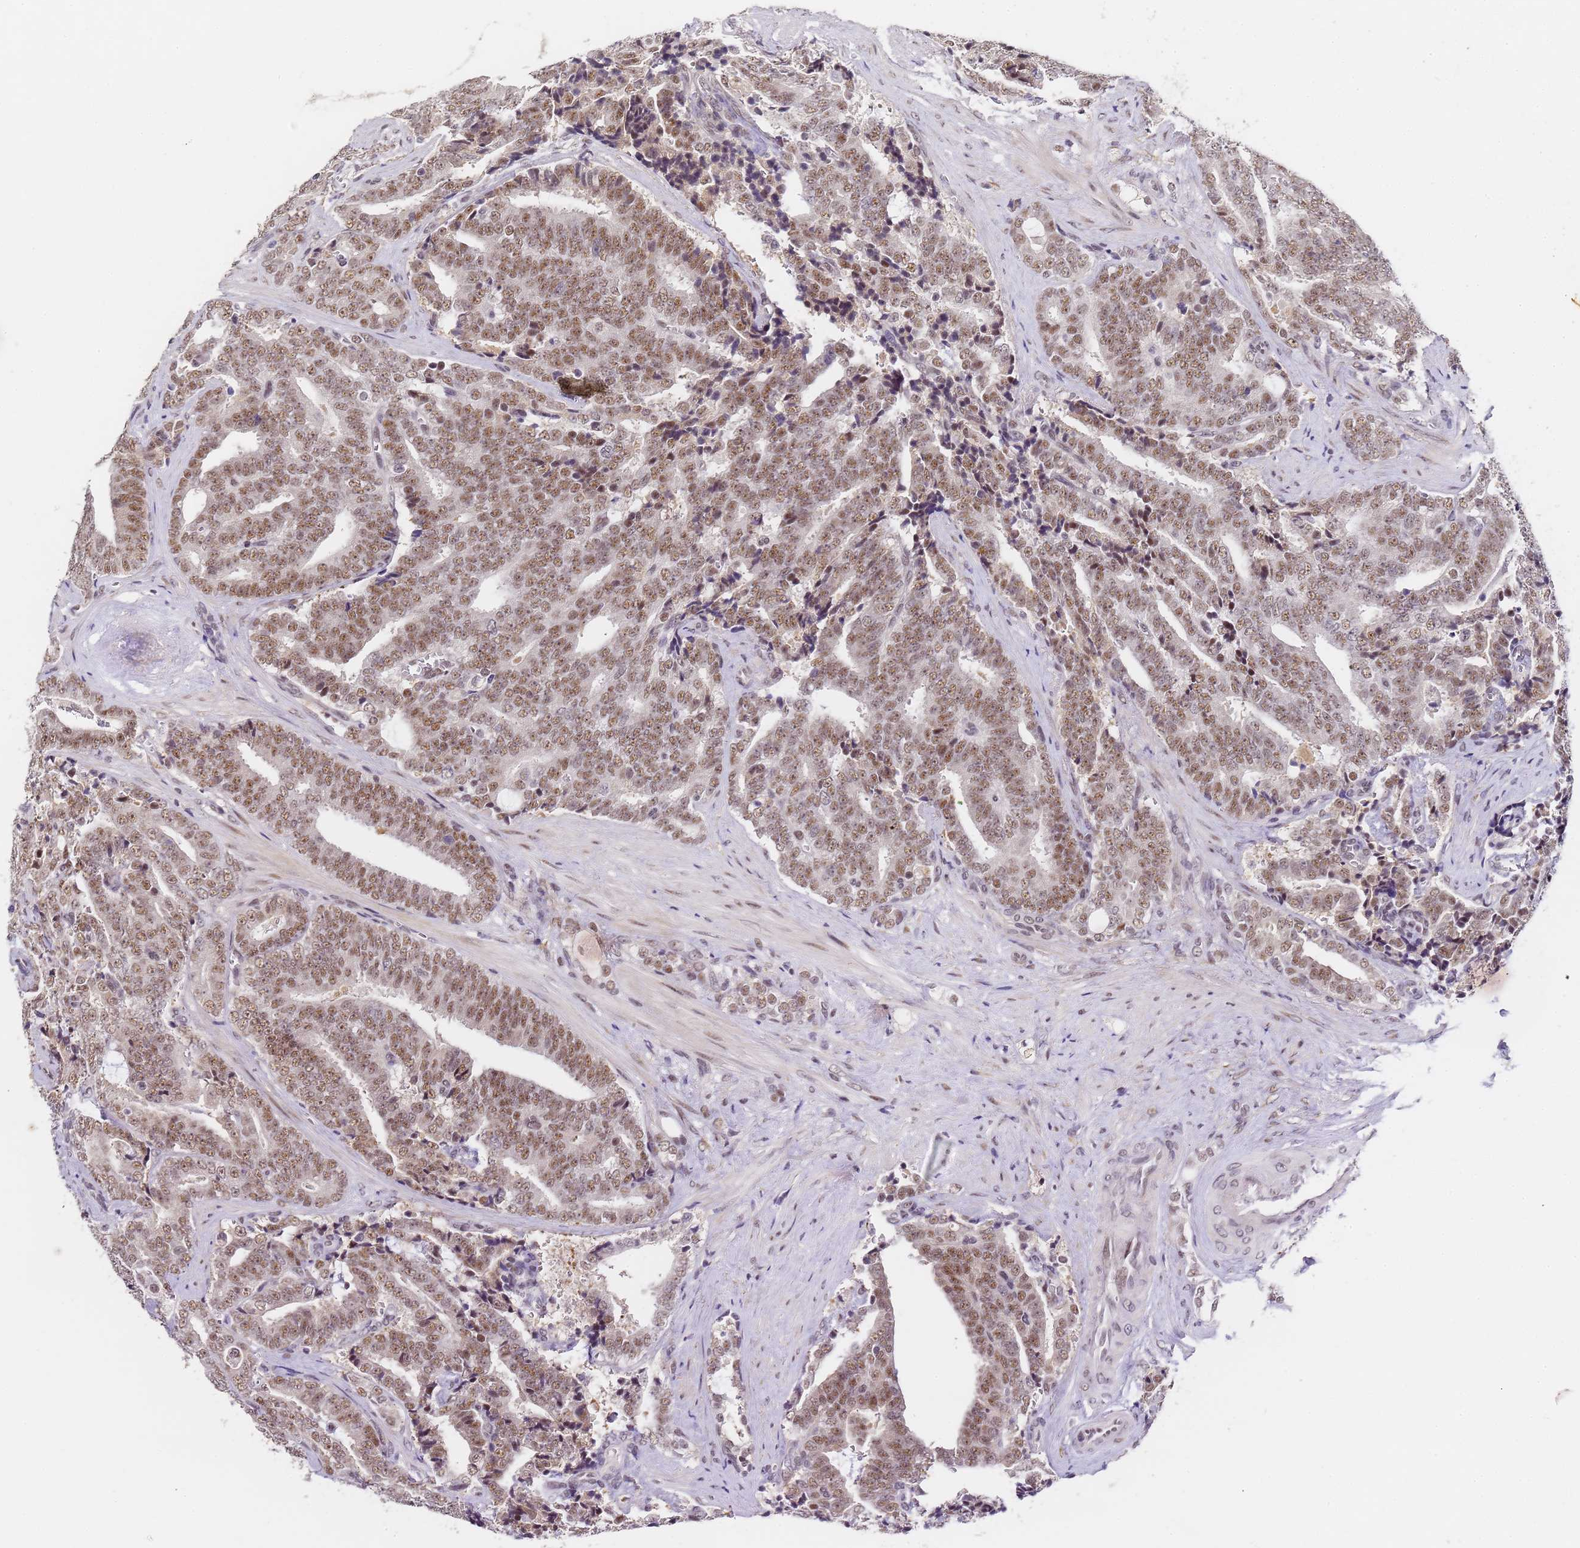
{"staining": {"intensity": "moderate", "quantity": ">75%", "location": "nuclear"}, "tissue": "prostate cancer", "cell_type": "Tumor cells", "image_type": "cancer", "snomed": [{"axis": "morphology", "description": "Adenocarcinoma, High grade"}, {"axis": "topography", "description": "Prostate and seminal vesicle, NOS"}], "caption": "High-magnification brightfield microscopy of prostate cancer stained with DAB (brown) and counterstained with hematoxylin (blue). tumor cells exhibit moderate nuclear staining is identified in approximately>75% of cells. Immunohistochemistry stains the protein of interest in brown and the nuclei are stained blue.", "gene": "FNBP4", "patient": {"sex": "male", "age": 67}}